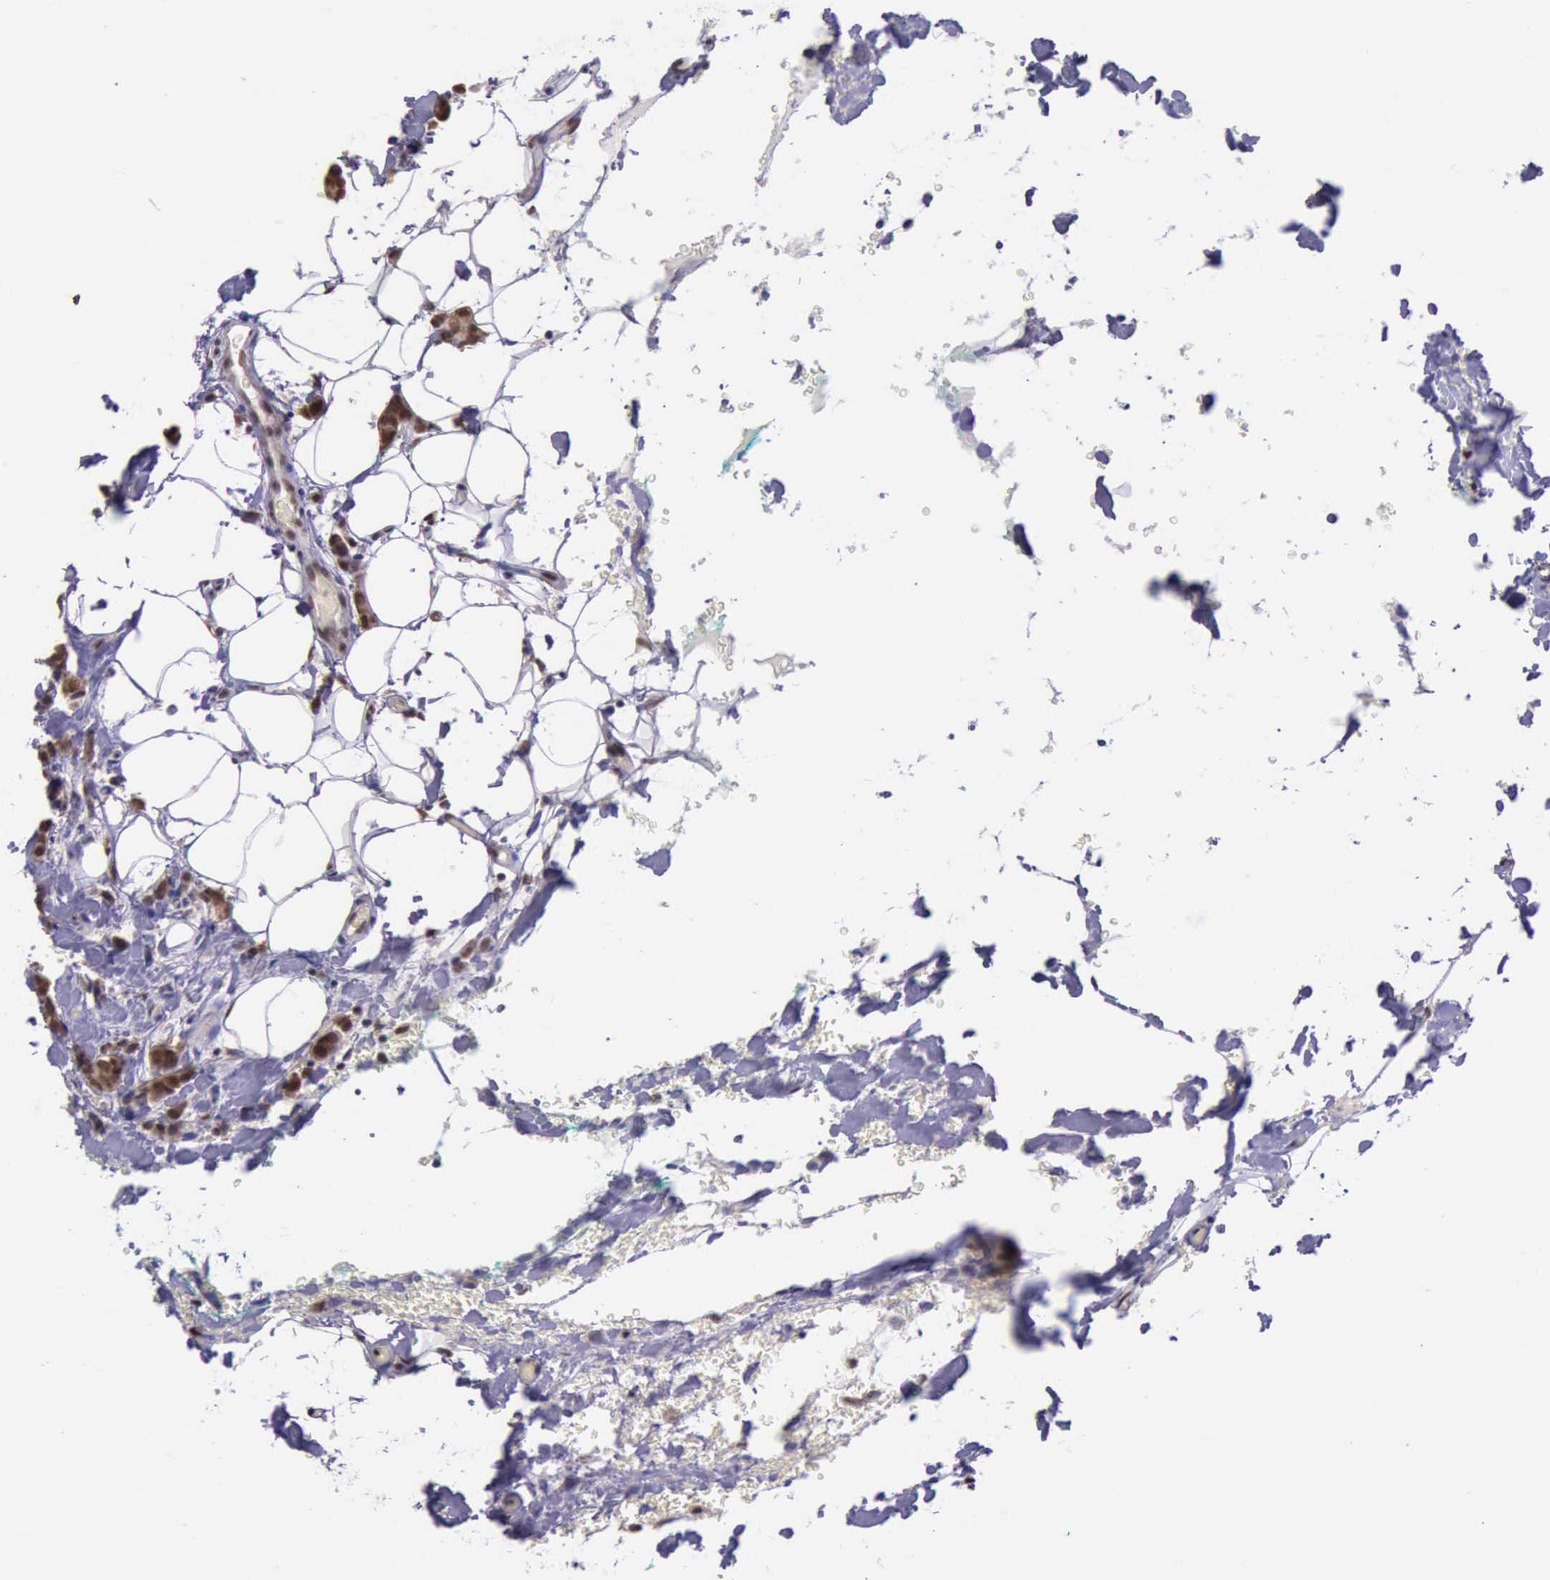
{"staining": {"intensity": "moderate", "quantity": ">75%", "location": "nuclear"}, "tissue": "breast cancer", "cell_type": "Tumor cells", "image_type": "cancer", "snomed": [{"axis": "morphology", "description": "Lobular carcinoma"}, {"axis": "topography", "description": "Breast"}], "caption": "Immunohistochemical staining of breast lobular carcinoma reveals medium levels of moderate nuclear positivity in approximately >75% of tumor cells.", "gene": "PRPF39", "patient": {"sex": "female", "age": 60}}